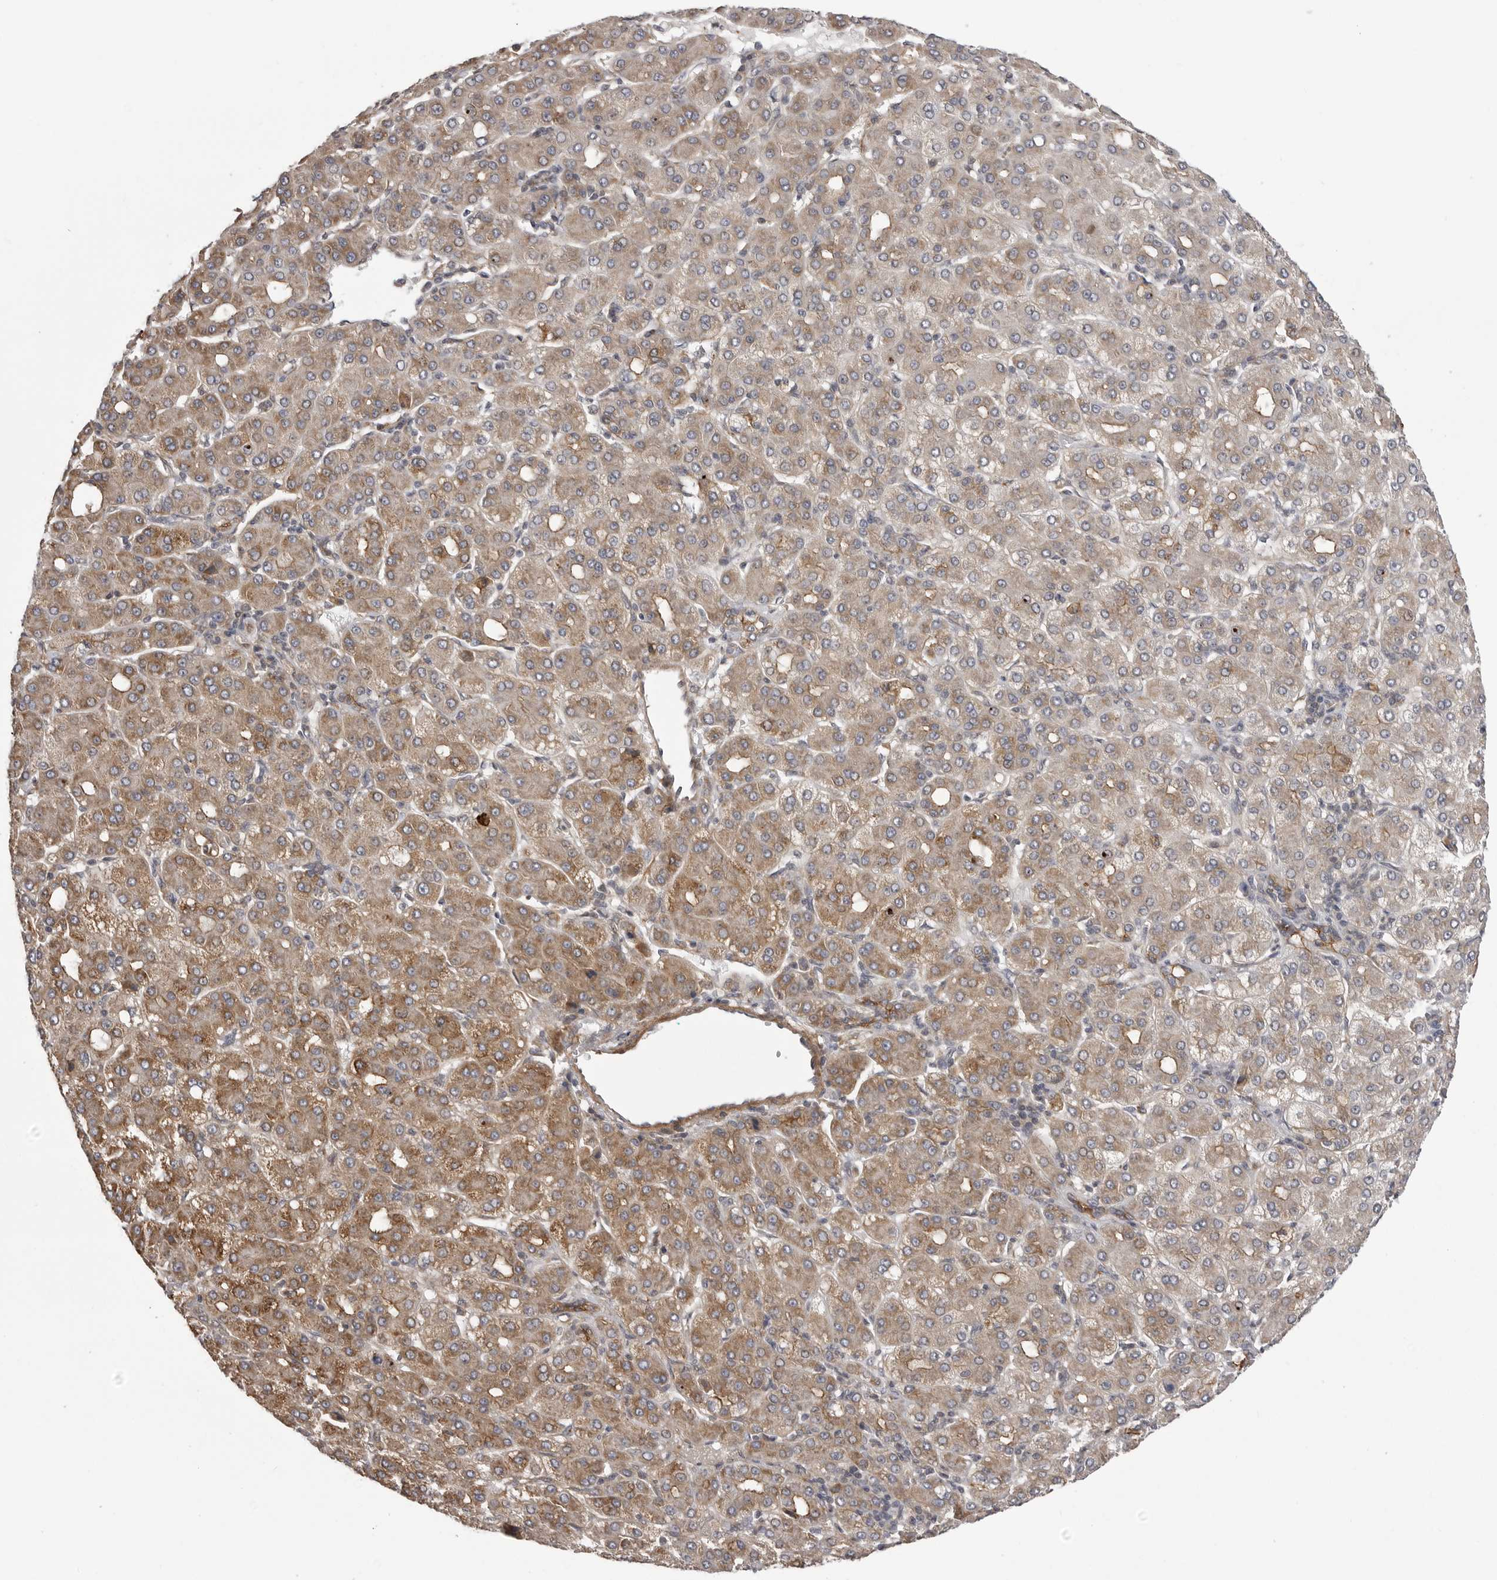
{"staining": {"intensity": "moderate", "quantity": ">75%", "location": "cytoplasmic/membranous"}, "tissue": "liver cancer", "cell_type": "Tumor cells", "image_type": "cancer", "snomed": [{"axis": "morphology", "description": "Carcinoma, Hepatocellular, NOS"}, {"axis": "topography", "description": "Liver"}], "caption": "Liver cancer (hepatocellular carcinoma) tissue displays moderate cytoplasmic/membranous expression in about >75% of tumor cells", "gene": "SCP2", "patient": {"sex": "male", "age": 65}}